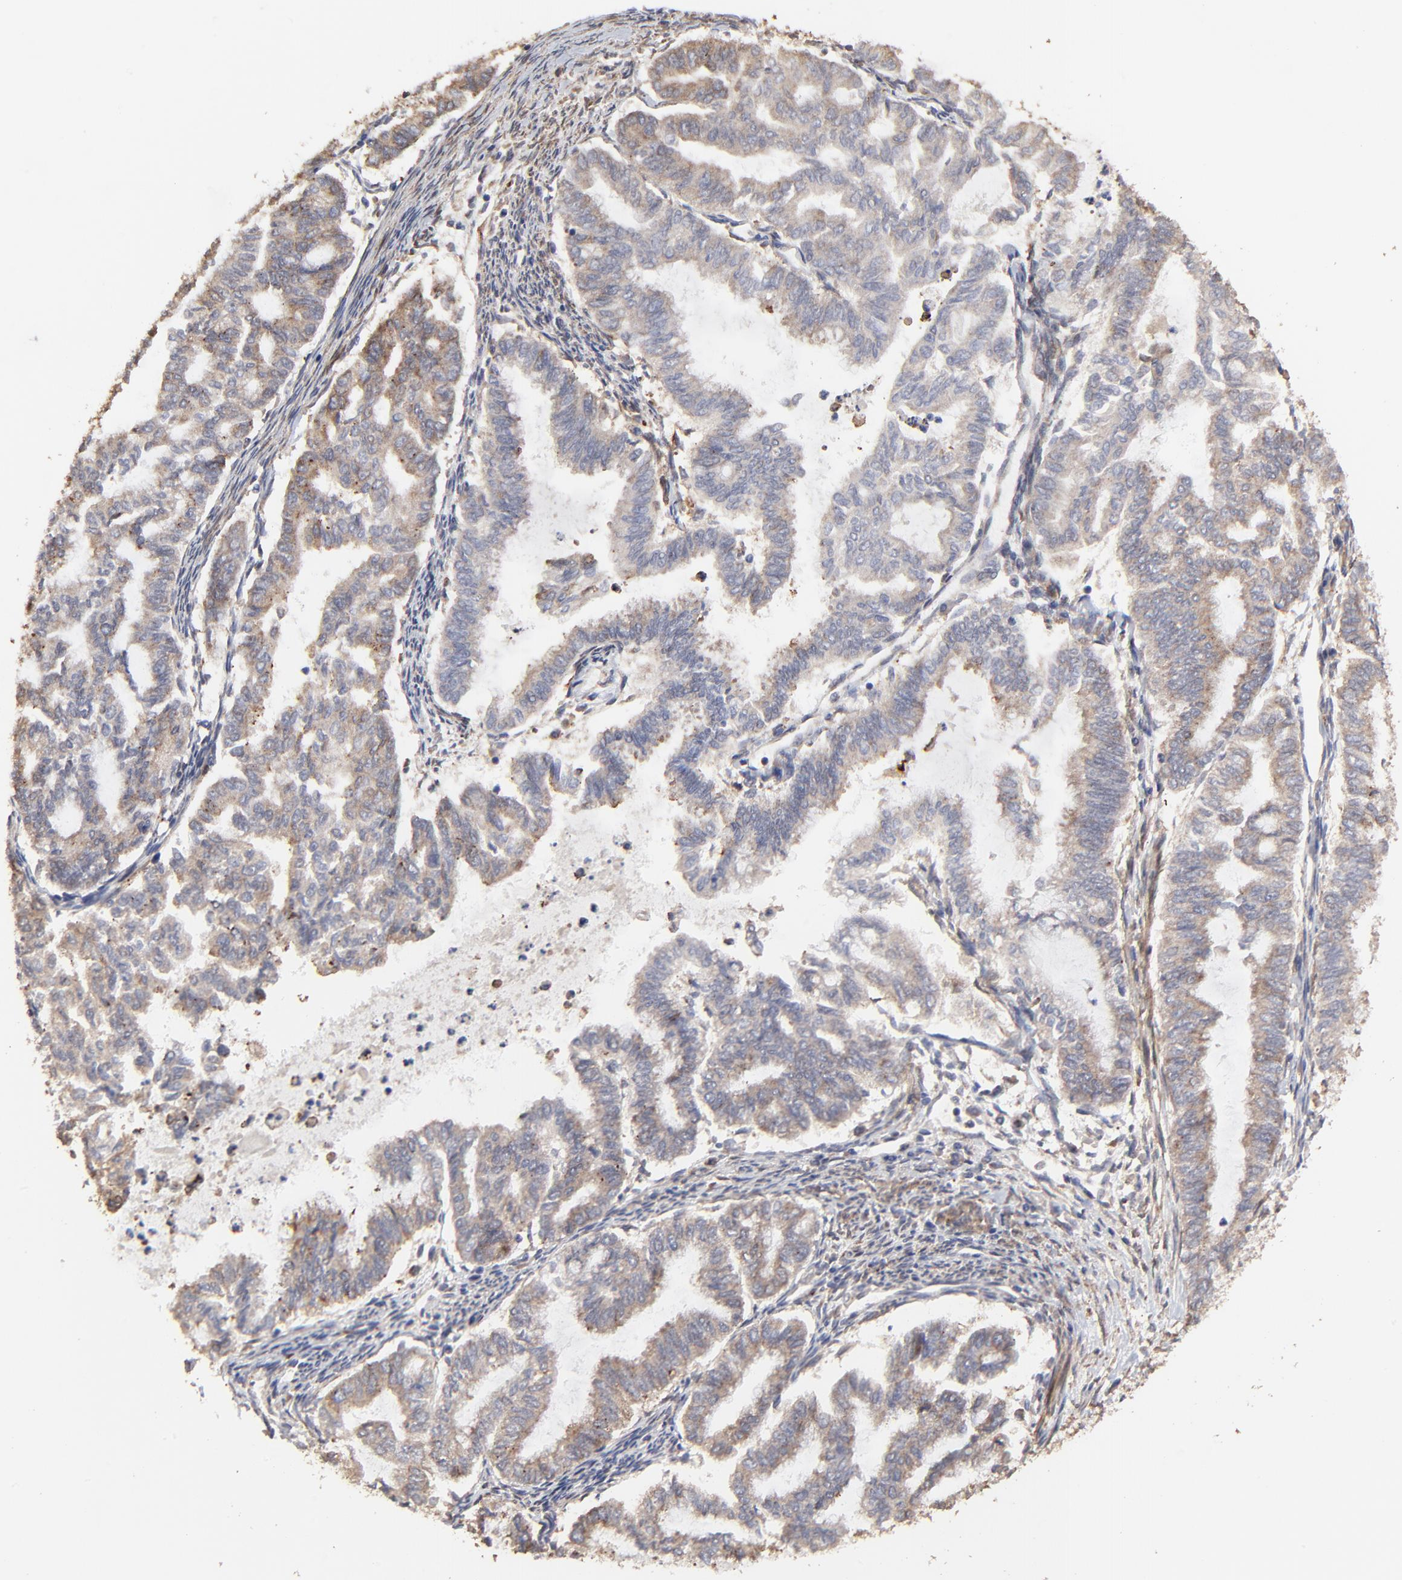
{"staining": {"intensity": "weak", "quantity": "25%-75%", "location": "cytoplasmic/membranous"}, "tissue": "endometrial cancer", "cell_type": "Tumor cells", "image_type": "cancer", "snomed": [{"axis": "morphology", "description": "Adenocarcinoma, NOS"}, {"axis": "topography", "description": "Endometrium"}], "caption": "A histopathology image of human endometrial adenocarcinoma stained for a protein demonstrates weak cytoplasmic/membranous brown staining in tumor cells.", "gene": "ELP2", "patient": {"sex": "female", "age": 79}}